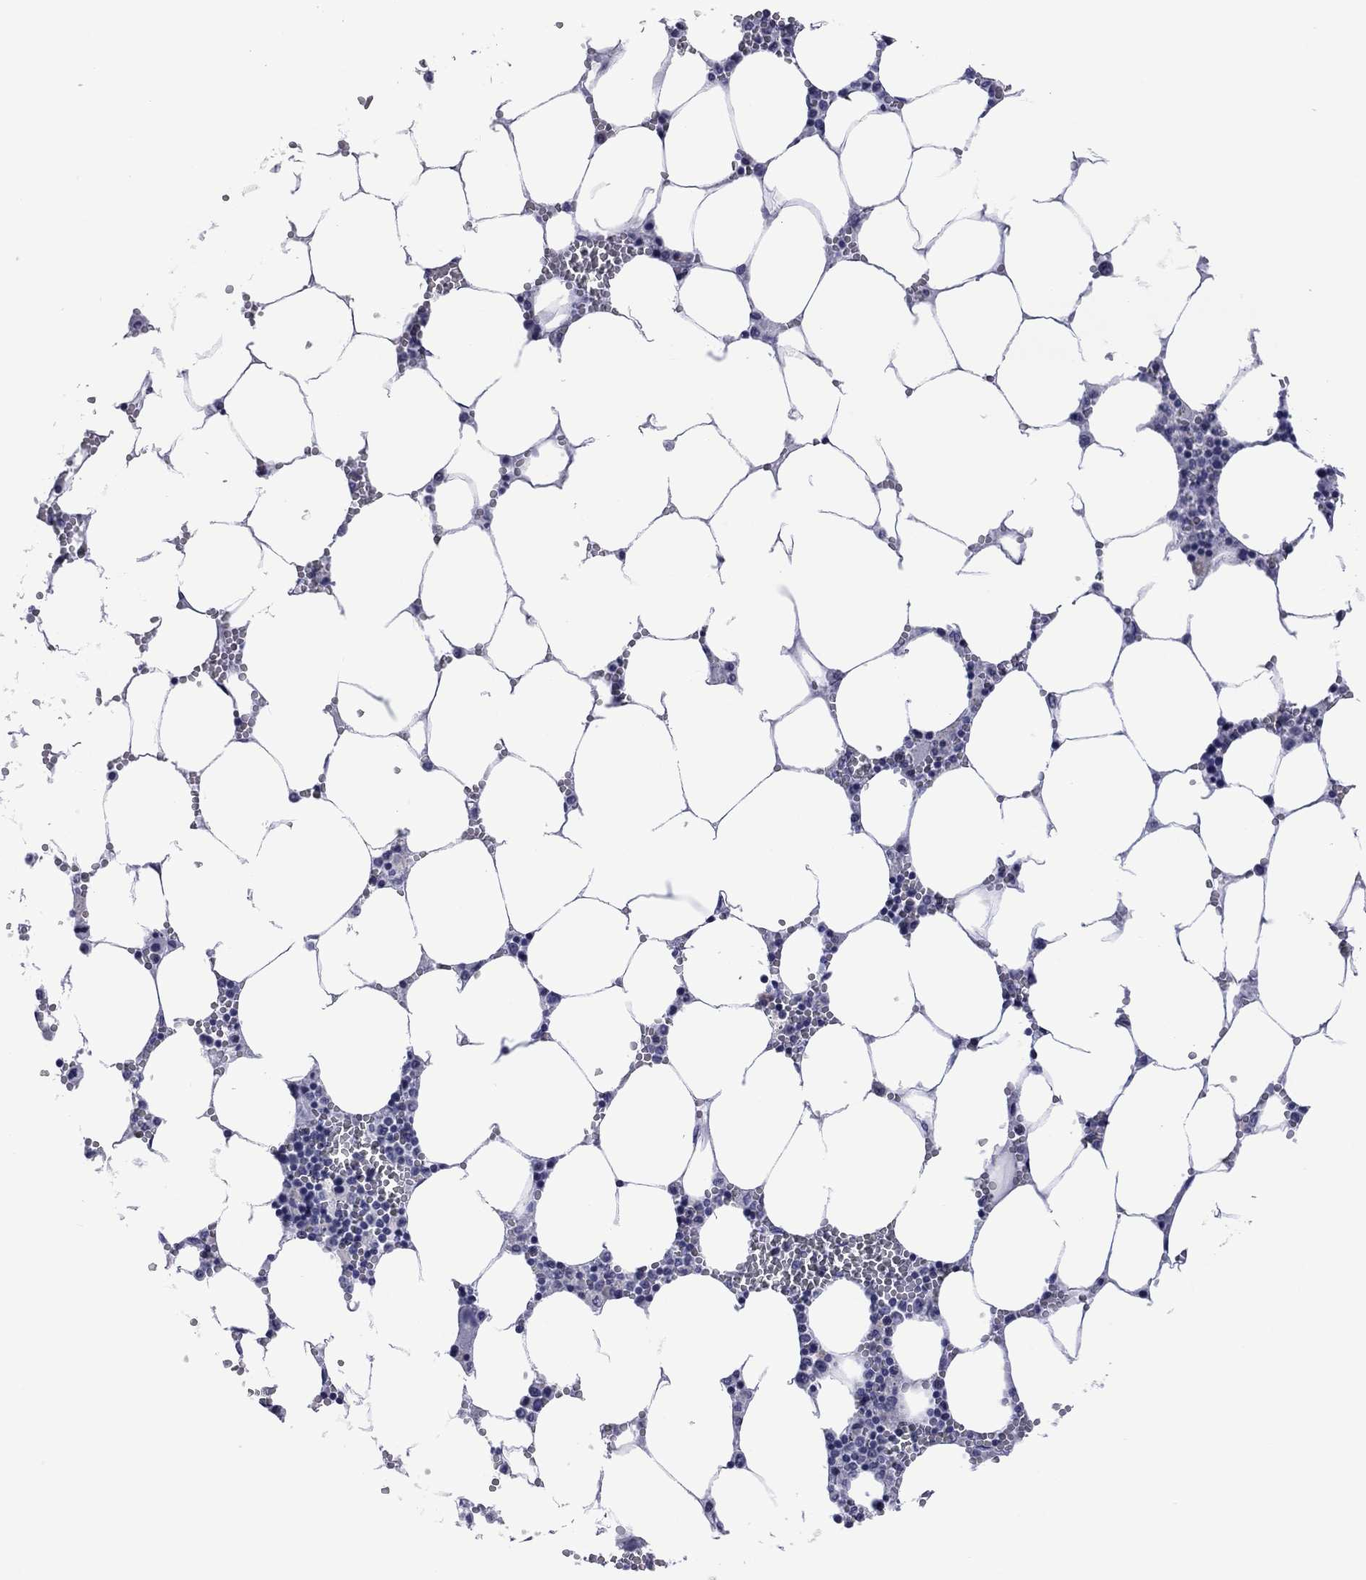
{"staining": {"intensity": "negative", "quantity": "none", "location": "none"}, "tissue": "bone marrow", "cell_type": "Hematopoietic cells", "image_type": "normal", "snomed": [{"axis": "morphology", "description": "Normal tissue, NOS"}, {"axis": "topography", "description": "Bone marrow"}], "caption": "Immunohistochemical staining of unremarkable bone marrow exhibits no significant expression in hematopoietic cells. The staining is performed using DAB (3,3'-diaminobenzidine) brown chromogen with nuclei counter-stained in using hematoxylin.", "gene": "POU5F2", "patient": {"sex": "female", "age": 64}}